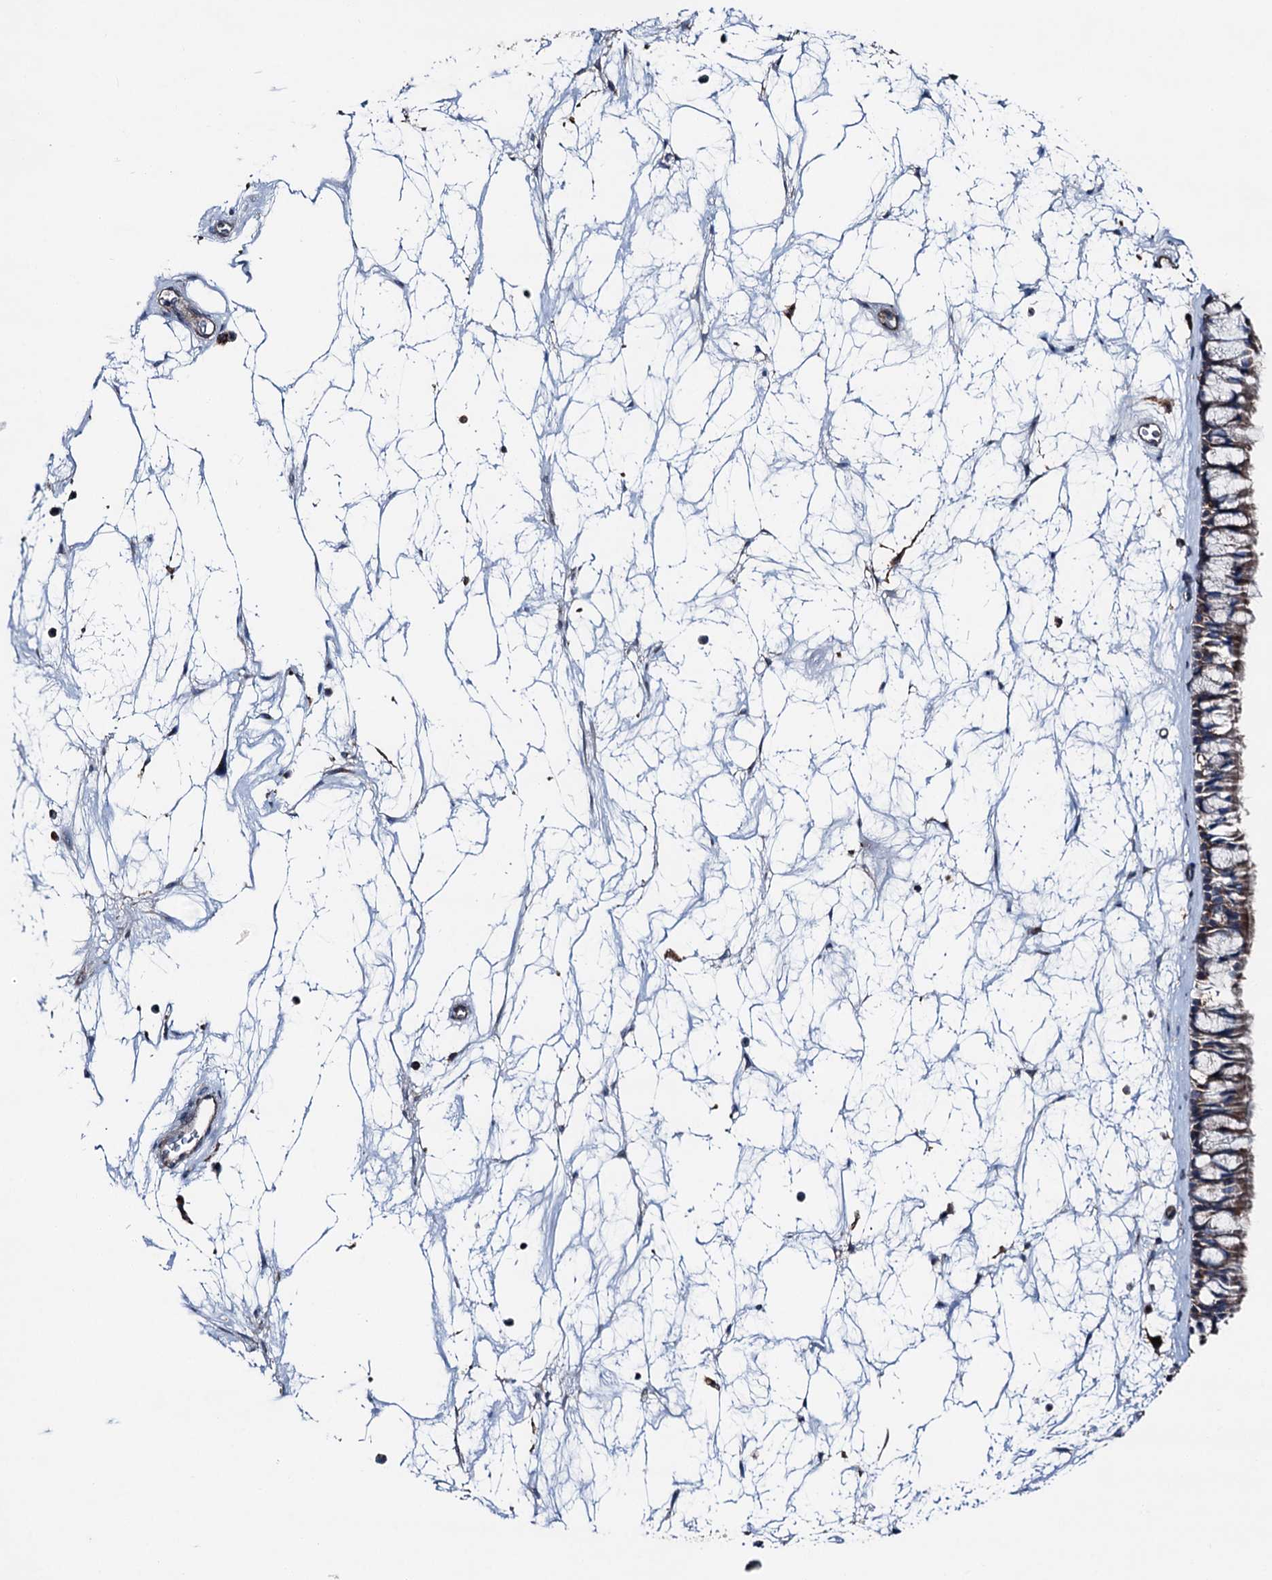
{"staining": {"intensity": "moderate", "quantity": ">75%", "location": "cytoplasmic/membranous"}, "tissue": "nasopharynx", "cell_type": "Respiratory epithelial cells", "image_type": "normal", "snomed": [{"axis": "morphology", "description": "Normal tissue, NOS"}, {"axis": "topography", "description": "Nasopharynx"}], "caption": "Nasopharynx stained with IHC shows moderate cytoplasmic/membranous positivity in about >75% of respiratory epithelial cells.", "gene": "RUFY1", "patient": {"sex": "male", "age": 64}}